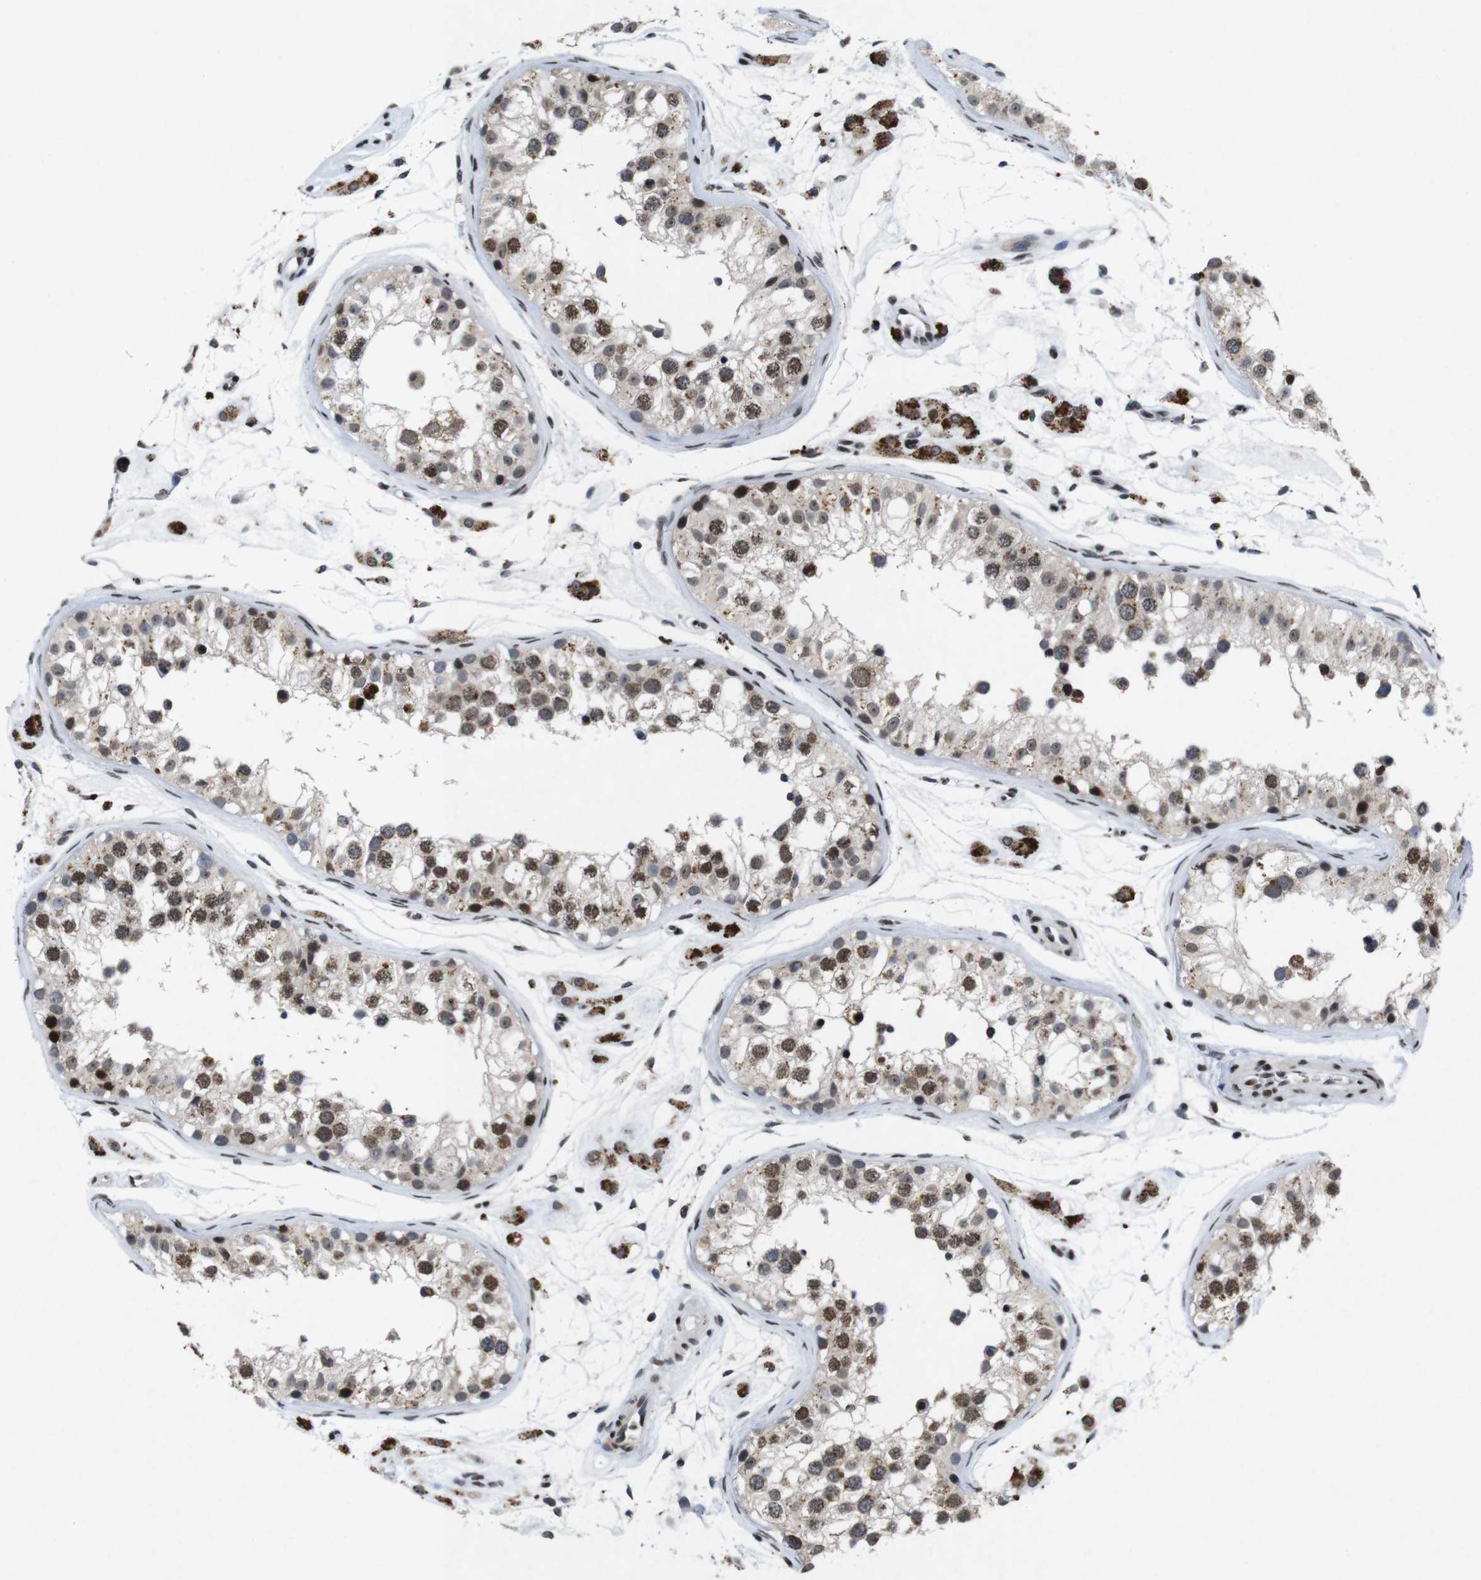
{"staining": {"intensity": "moderate", "quantity": "25%-75%", "location": "cytoplasmic/membranous,nuclear"}, "tissue": "testis", "cell_type": "Cells in seminiferous ducts", "image_type": "normal", "snomed": [{"axis": "morphology", "description": "Normal tissue, NOS"}, {"axis": "morphology", "description": "Adenocarcinoma, metastatic, NOS"}, {"axis": "topography", "description": "Testis"}], "caption": "Moderate cytoplasmic/membranous,nuclear positivity is present in approximately 25%-75% of cells in seminiferous ducts in unremarkable testis.", "gene": "MAGEH1", "patient": {"sex": "male", "age": 26}}